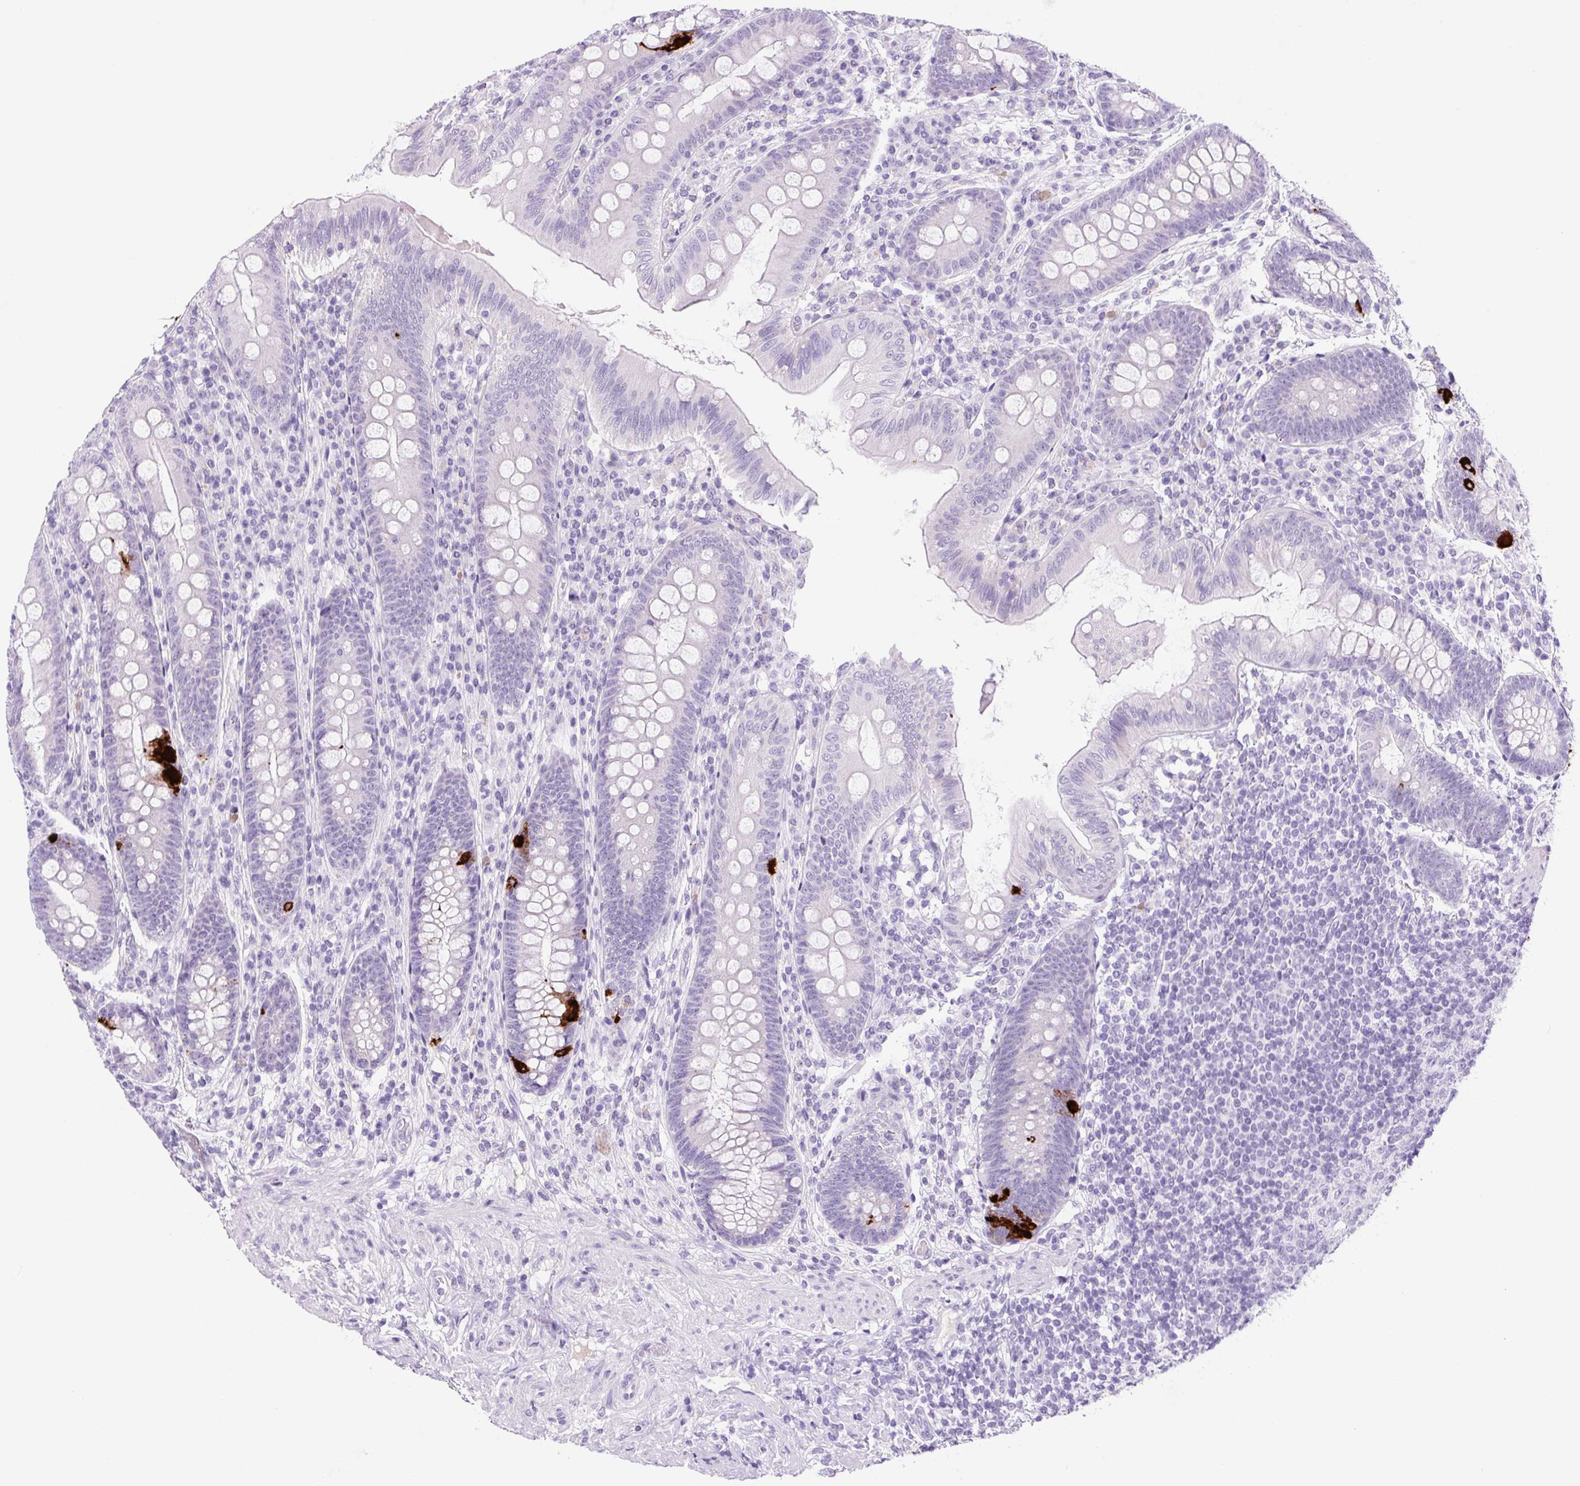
{"staining": {"intensity": "strong", "quantity": "<25%", "location": "cytoplasmic/membranous"}, "tissue": "appendix", "cell_type": "Glandular cells", "image_type": "normal", "snomed": [{"axis": "morphology", "description": "Normal tissue, NOS"}, {"axis": "topography", "description": "Appendix"}], "caption": "High-power microscopy captured an immunohistochemistry micrograph of benign appendix, revealing strong cytoplasmic/membranous staining in about <25% of glandular cells.", "gene": "CHGA", "patient": {"sex": "male", "age": 71}}